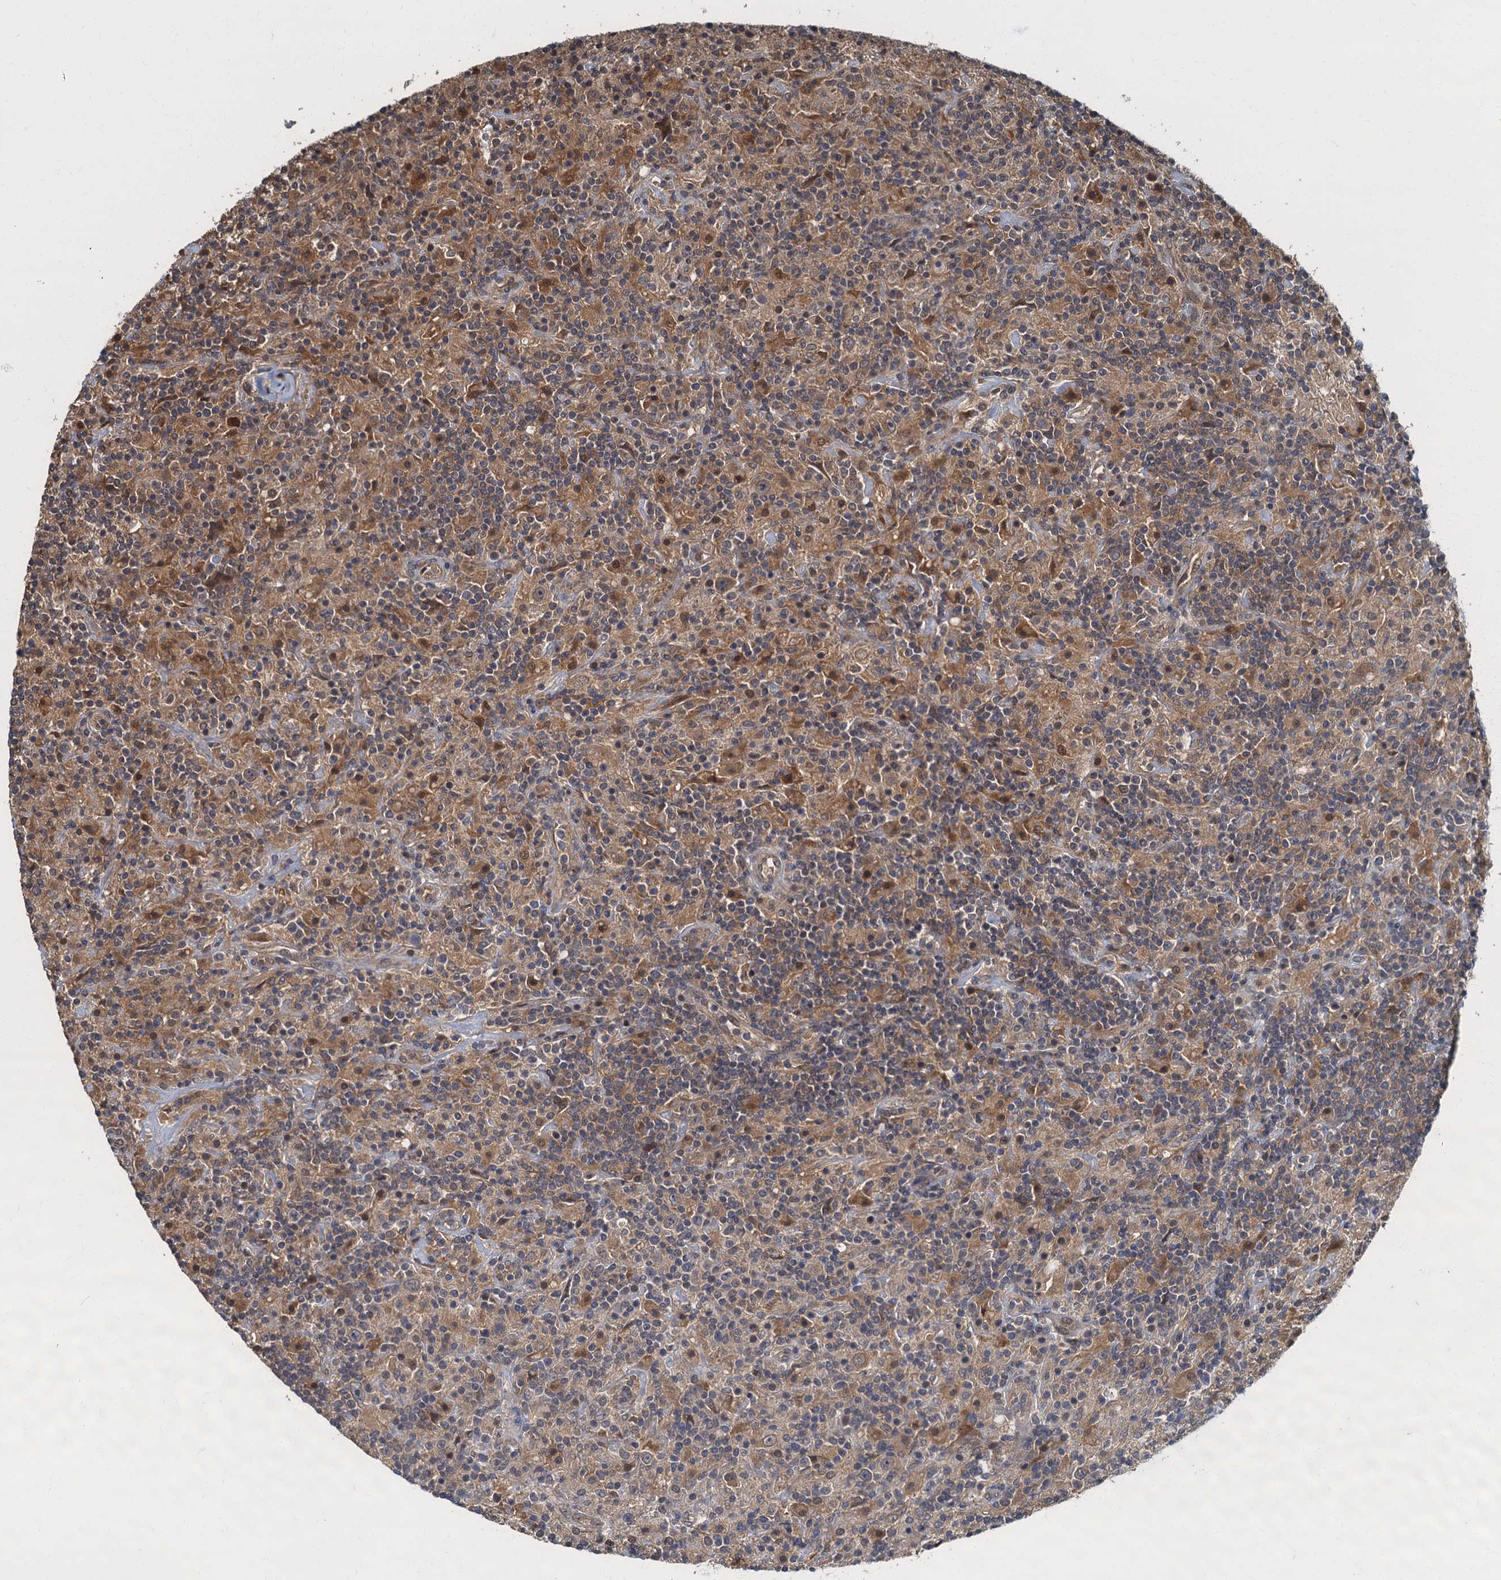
{"staining": {"intensity": "moderate", "quantity": ">75%", "location": "cytoplasmic/membranous"}, "tissue": "lymphoma", "cell_type": "Tumor cells", "image_type": "cancer", "snomed": [{"axis": "morphology", "description": "Hodgkin's disease, NOS"}, {"axis": "topography", "description": "Lymph node"}], "caption": "DAB immunohistochemical staining of lymphoma displays moderate cytoplasmic/membranous protein staining in approximately >75% of tumor cells.", "gene": "TBCK", "patient": {"sex": "male", "age": 70}}